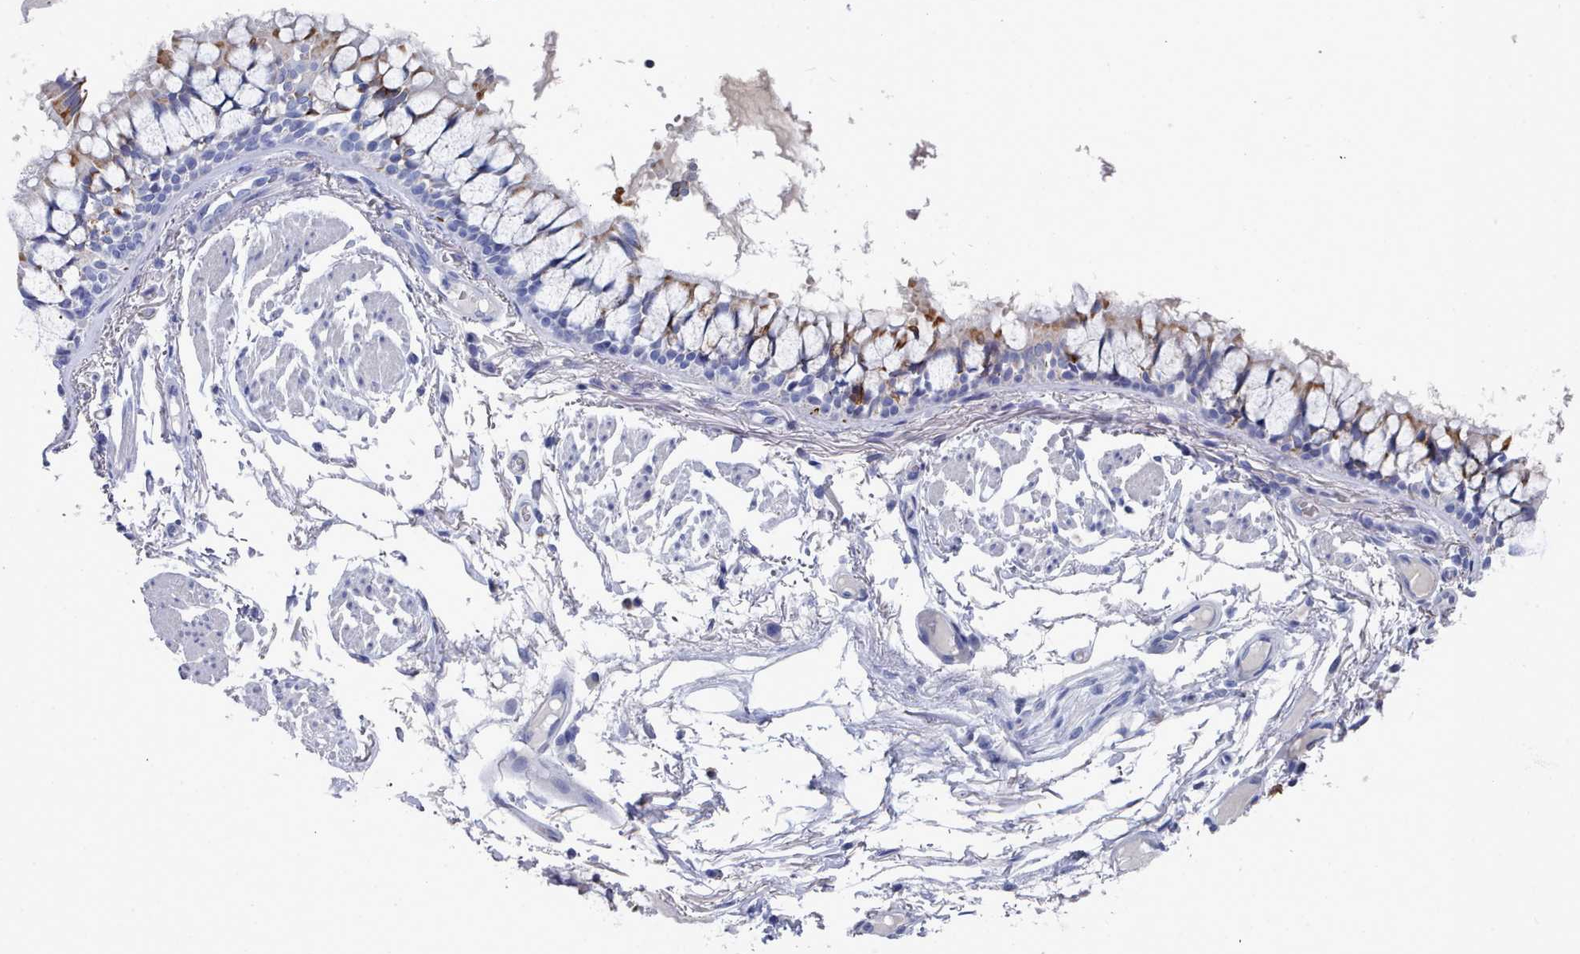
{"staining": {"intensity": "moderate", "quantity": "<25%", "location": "cytoplasmic/membranous"}, "tissue": "bronchus", "cell_type": "Respiratory epithelial cells", "image_type": "normal", "snomed": [{"axis": "morphology", "description": "Normal tissue, NOS"}, {"axis": "topography", "description": "Bronchus"}], "caption": "A brown stain labels moderate cytoplasmic/membranous positivity of a protein in respiratory epithelial cells of normal bronchus. The protein of interest is shown in brown color, while the nuclei are stained blue.", "gene": "ENSG00000285188", "patient": {"sex": "male", "age": 70}}